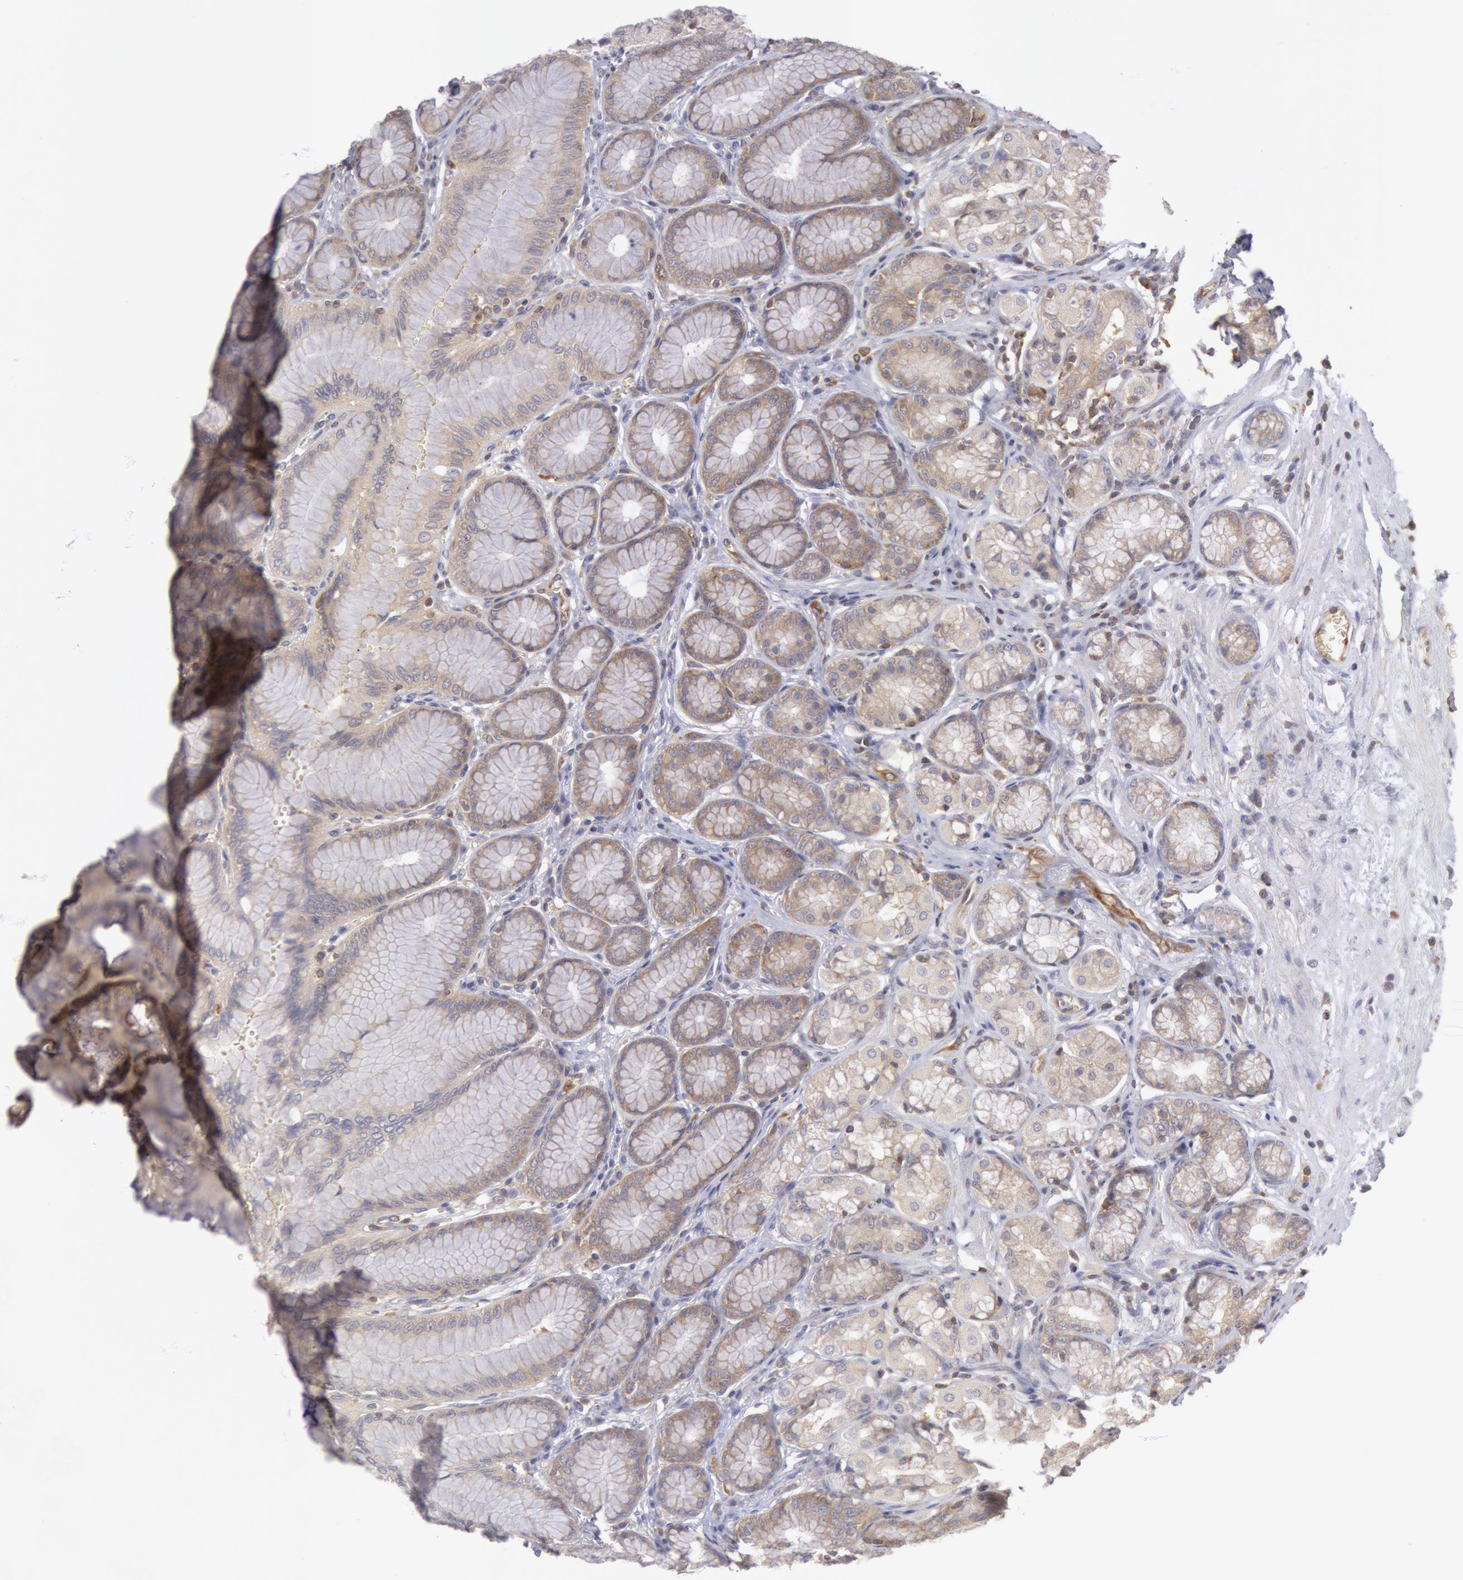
{"staining": {"intensity": "moderate", "quantity": ">75%", "location": "cytoplasmic/membranous"}, "tissue": "stomach", "cell_type": "Glandular cells", "image_type": "normal", "snomed": [{"axis": "morphology", "description": "Normal tissue, NOS"}, {"axis": "topography", "description": "Stomach"}, {"axis": "topography", "description": "Stomach, lower"}], "caption": "Immunohistochemical staining of benign human stomach exhibits moderate cytoplasmic/membranous protein positivity in approximately >75% of glandular cells. Nuclei are stained in blue.", "gene": "IKBKB", "patient": {"sex": "male", "age": 76}}